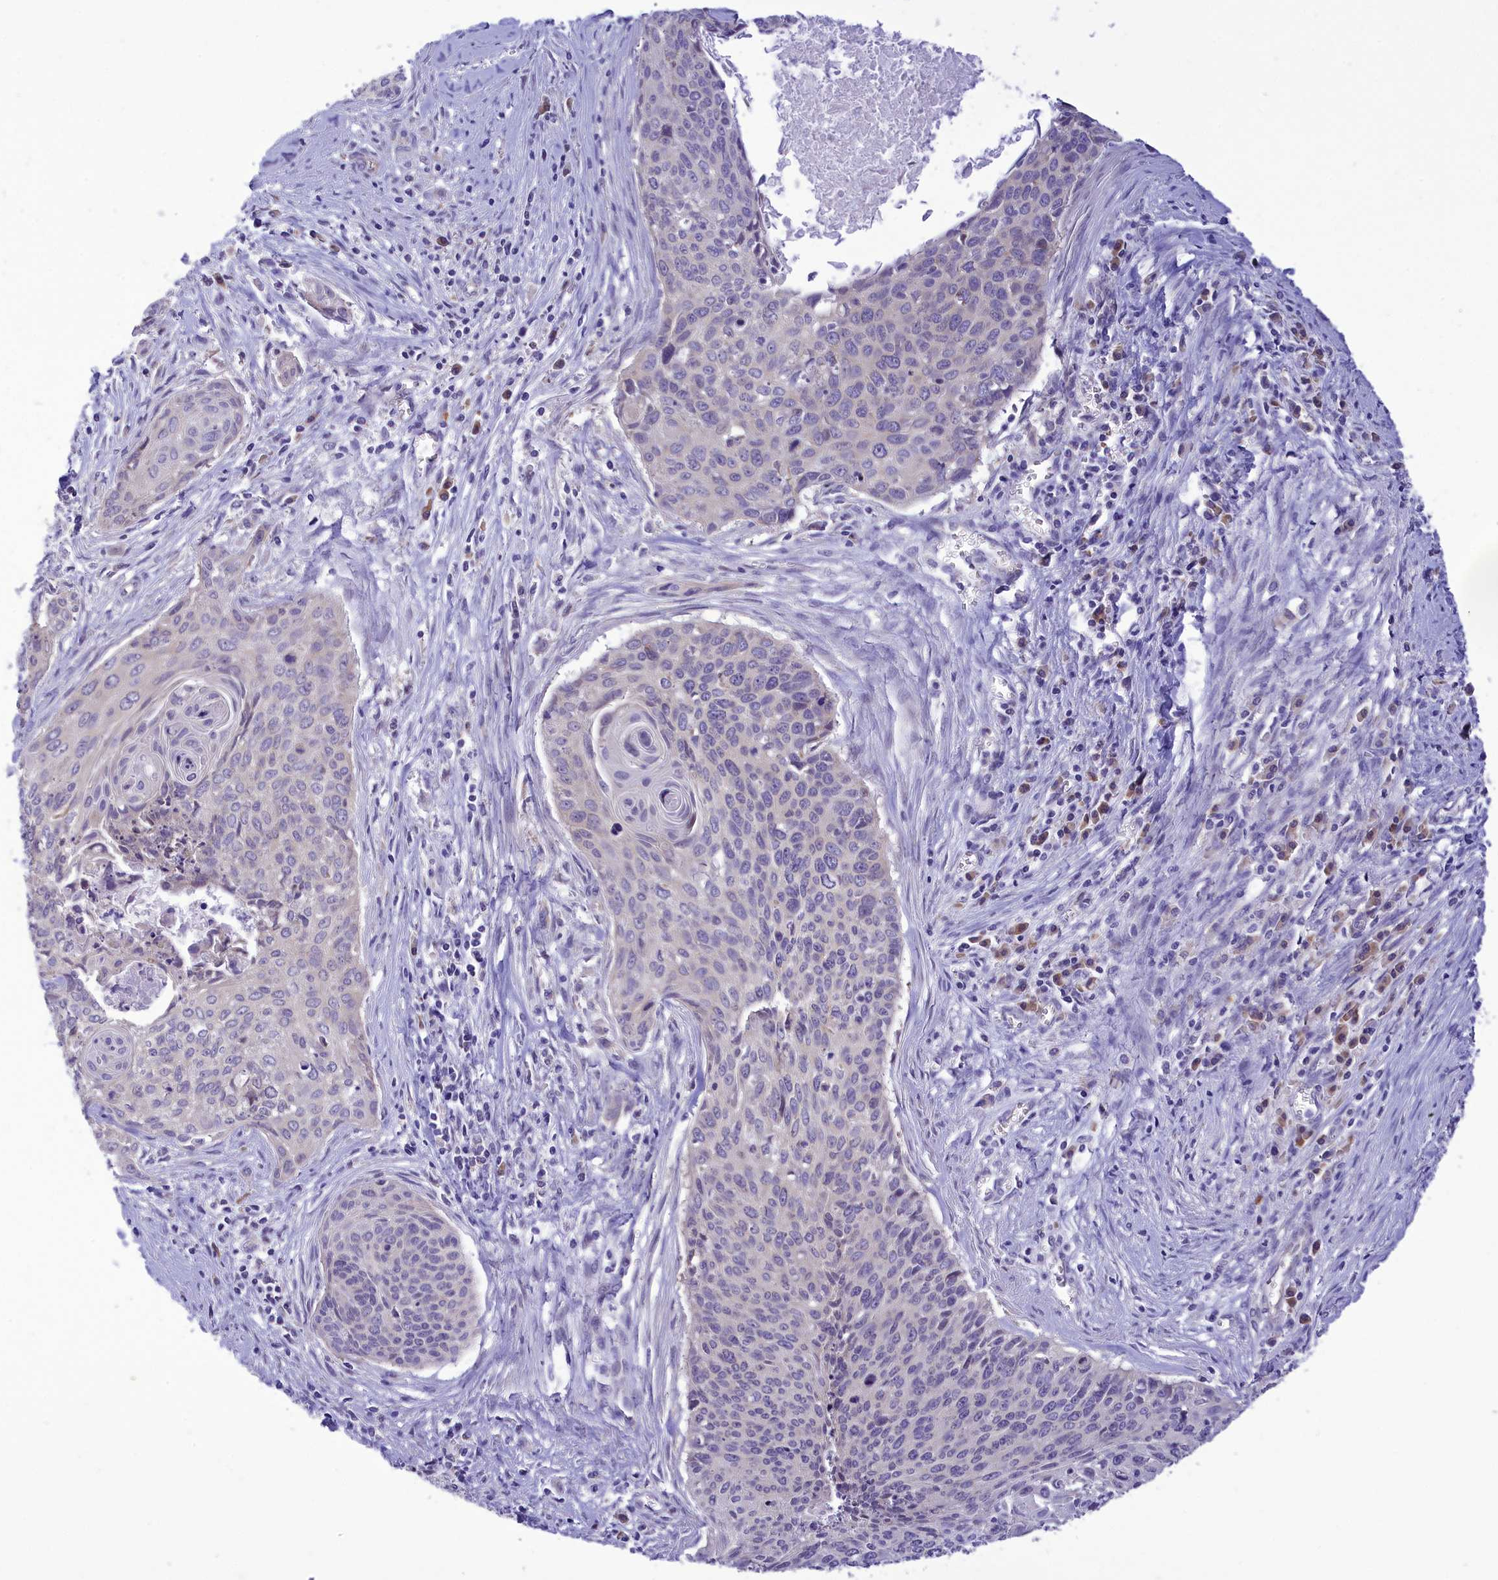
{"staining": {"intensity": "negative", "quantity": "none", "location": "none"}, "tissue": "cervical cancer", "cell_type": "Tumor cells", "image_type": "cancer", "snomed": [{"axis": "morphology", "description": "Squamous cell carcinoma, NOS"}, {"axis": "topography", "description": "Cervix"}], "caption": "A high-resolution photomicrograph shows immunohistochemistry staining of cervical cancer, which demonstrates no significant positivity in tumor cells. (Stains: DAB (3,3'-diaminobenzidine) IHC with hematoxylin counter stain, Microscopy: brightfield microscopy at high magnification).", "gene": "DCAF16", "patient": {"sex": "female", "age": 55}}